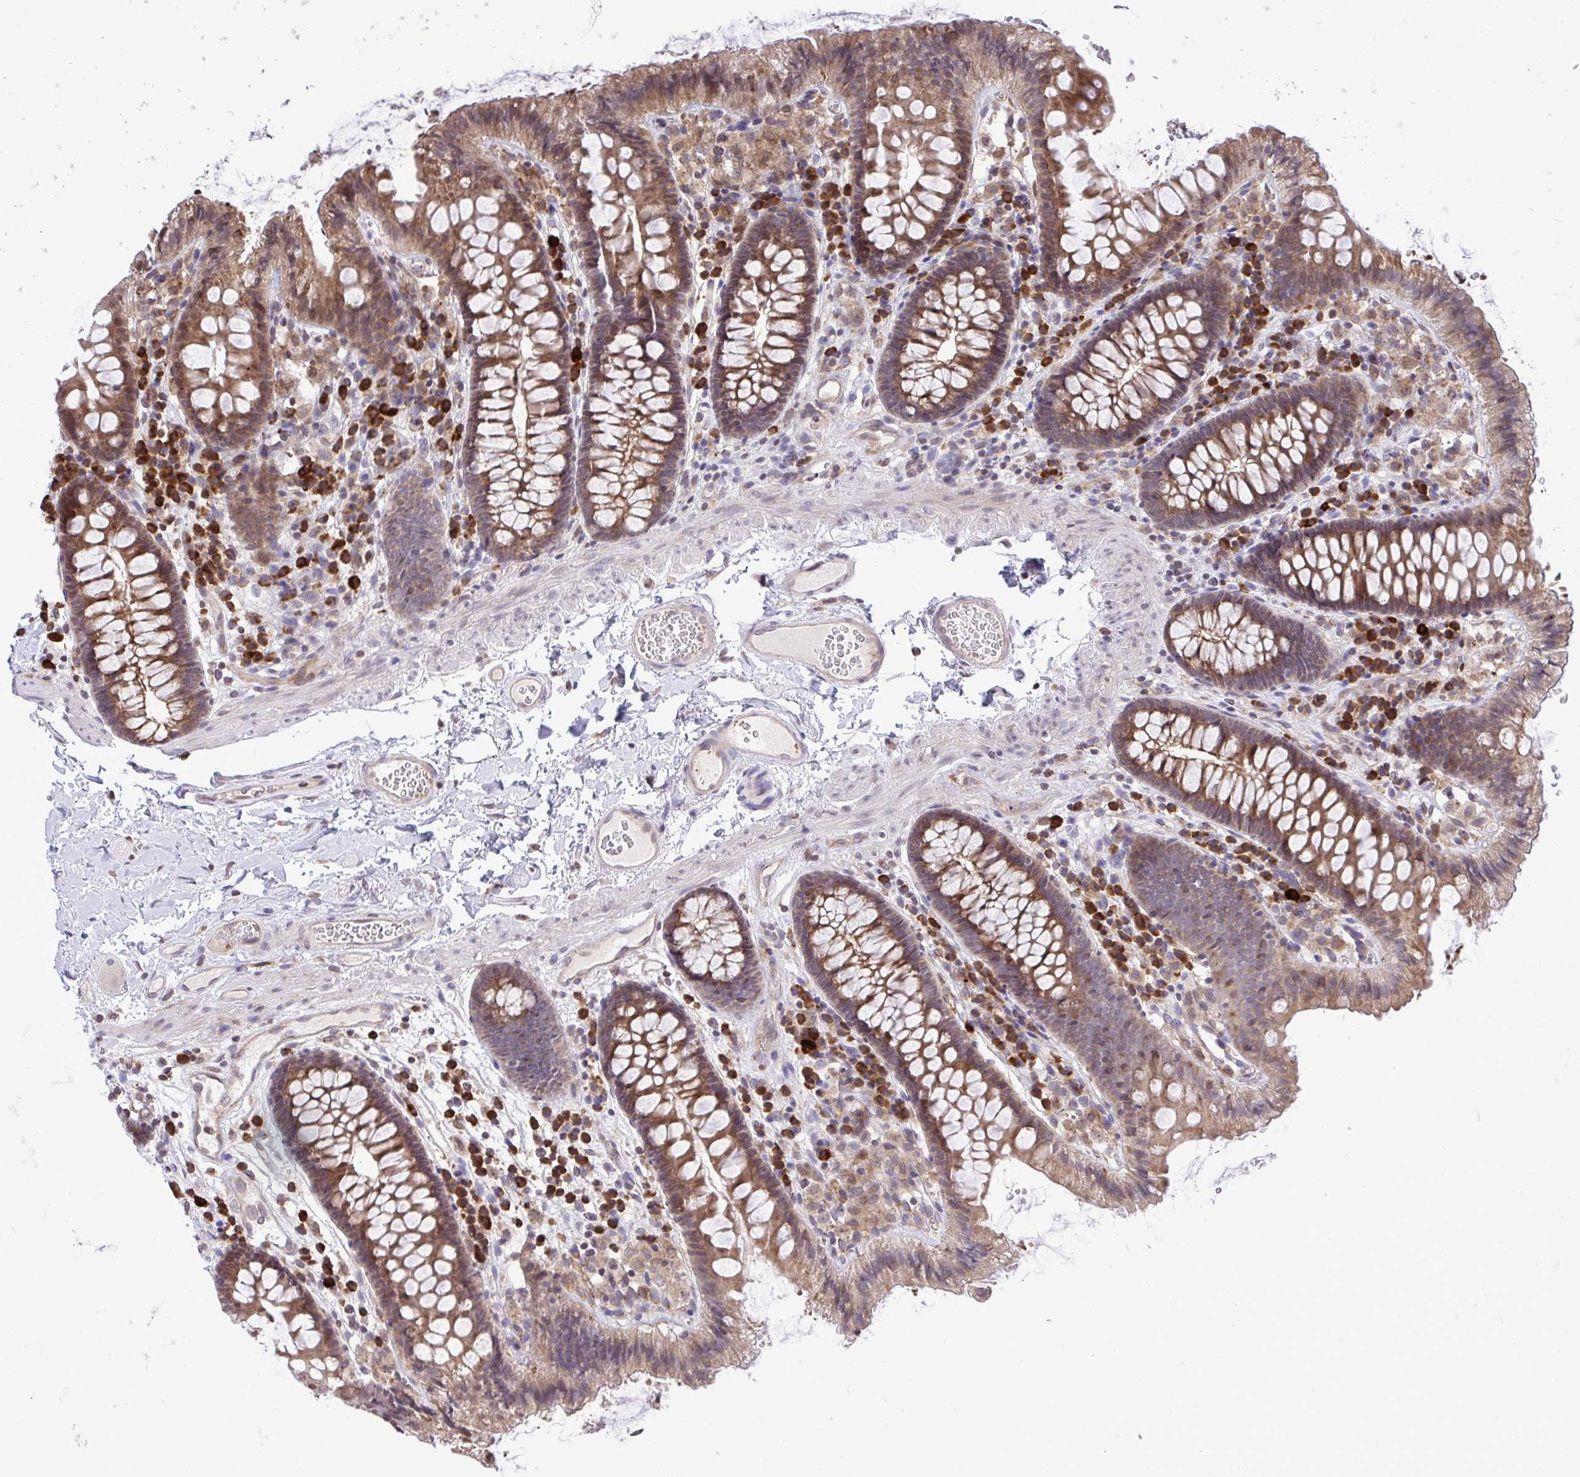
{"staining": {"intensity": "weak", "quantity": ">75%", "location": "cytoplasmic/membranous"}, "tissue": "colon", "cell_type": "Endothelial cells", "image_type": "normal", "snomed": [{"axis": "morphology", "description": "Normal tissue, NOS"}, {"axis": "topography", "description": "Colon"}], "caption": "About >75% of endothelial cells in normal human colon display weak cytoplasmic/membranous protein expression as visualized by brown immunohistochemical staining.", "gene": "METTL9", "patient": {"sex": "male", "age": 84}}